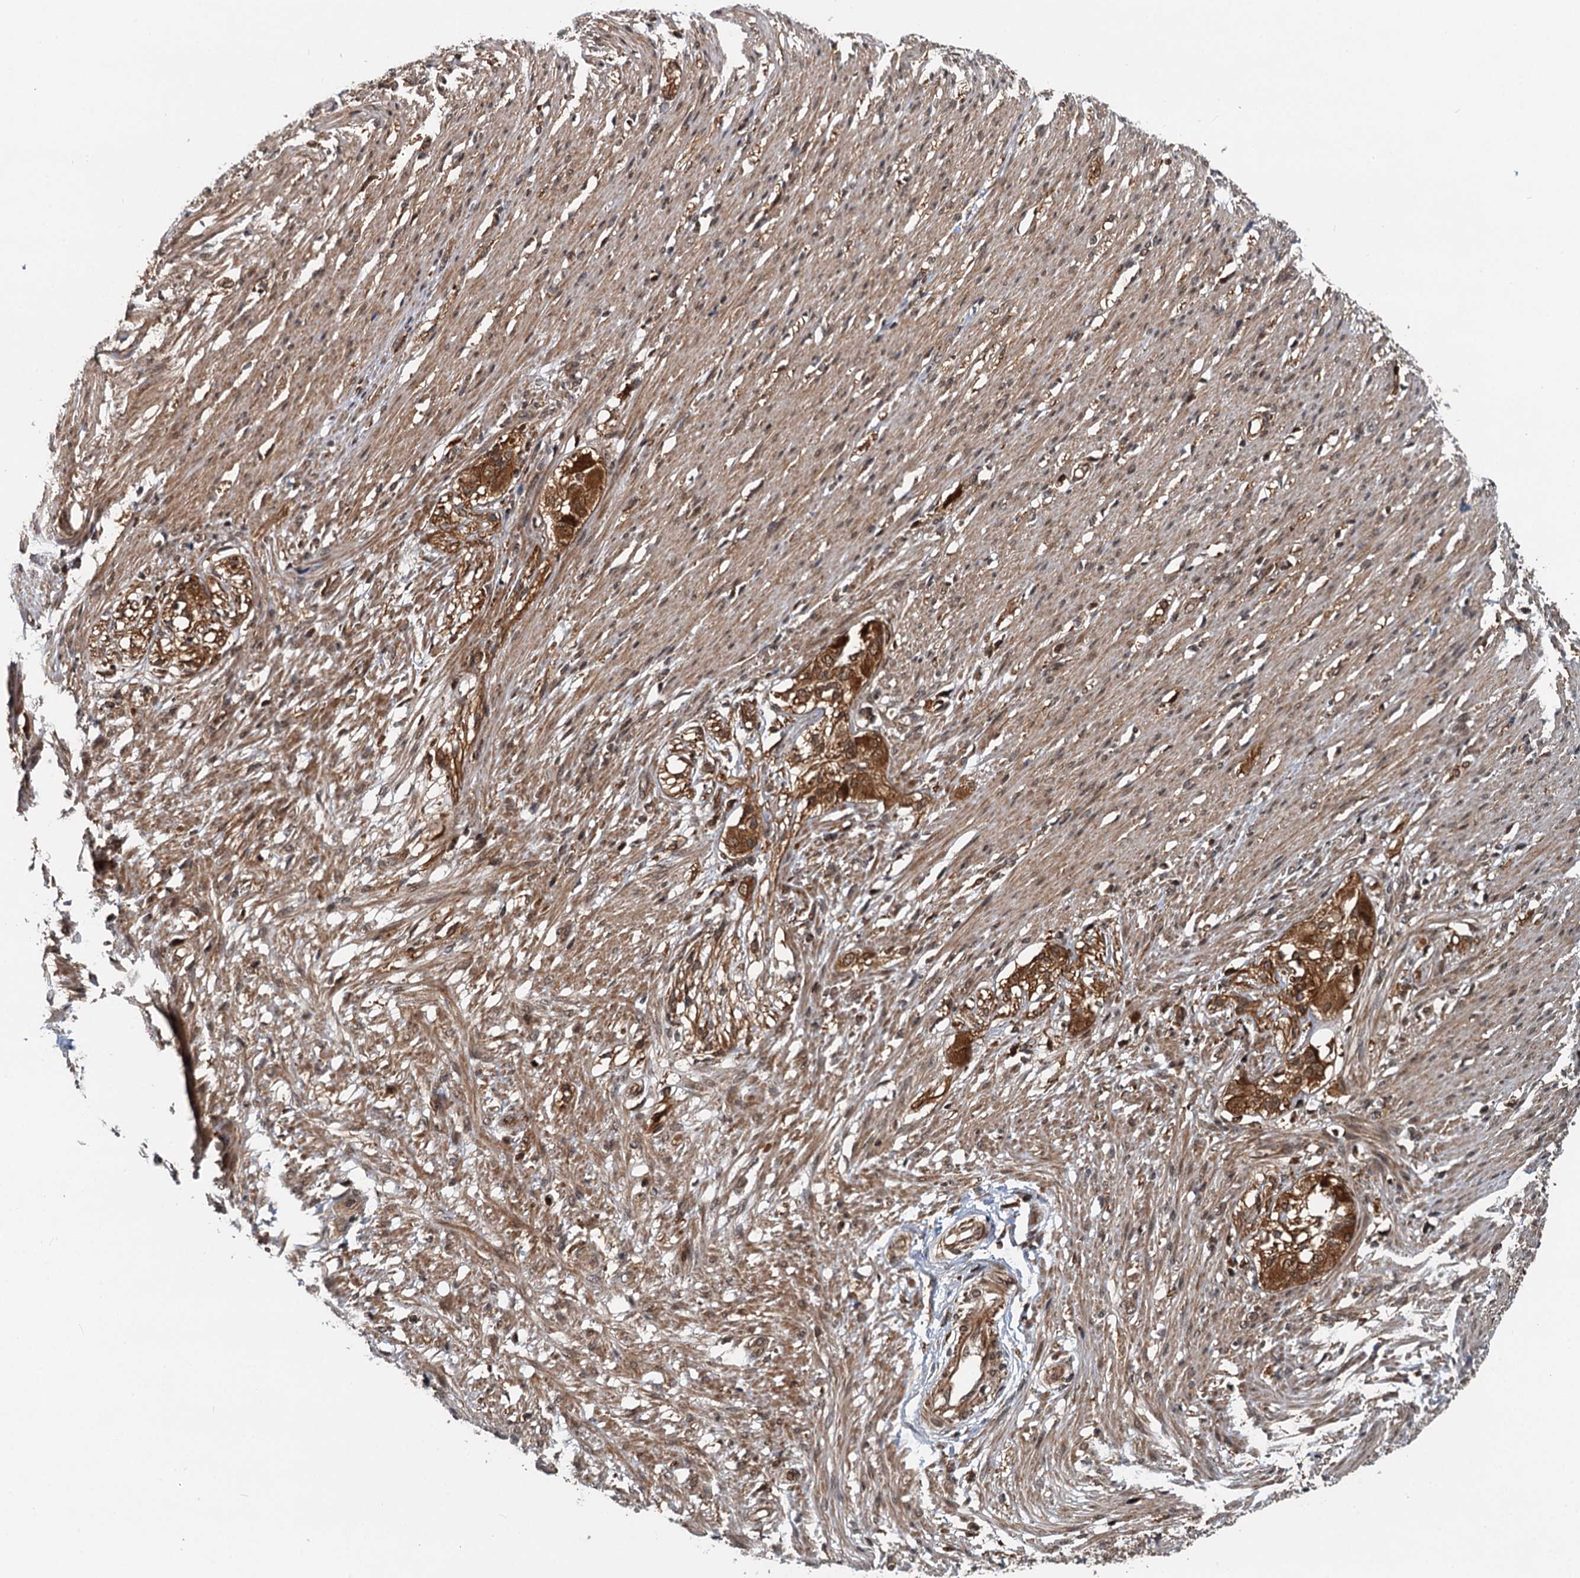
{"staining": {"intensity": "moderate", "quantity": ">75%", "location": "cytoplasmic/membranous,nuclear"}, "tissue": "smooth muscle", "cell_type": "Smooth muscle cells", "image_type": "normal", "snomed": [{"axis": "morphology", "description": "Normal tissue, NOS"}, {"axis": "morphology", "description": "Adenocarcinoma, NOS"}, {"axis": "topography", "description": "Colon"}, {"axis": "topography", "description": "Peripheral nerve tissue"}], "caption": "Brown immunohistochemical staining in benign smooth muscle exhibits moderate cytoplasmic/membranous,nuclear staining in about >75% of smooth muscle cells.", "gene": "STUB1", "patient": {"sex": "male", "age": 14}}